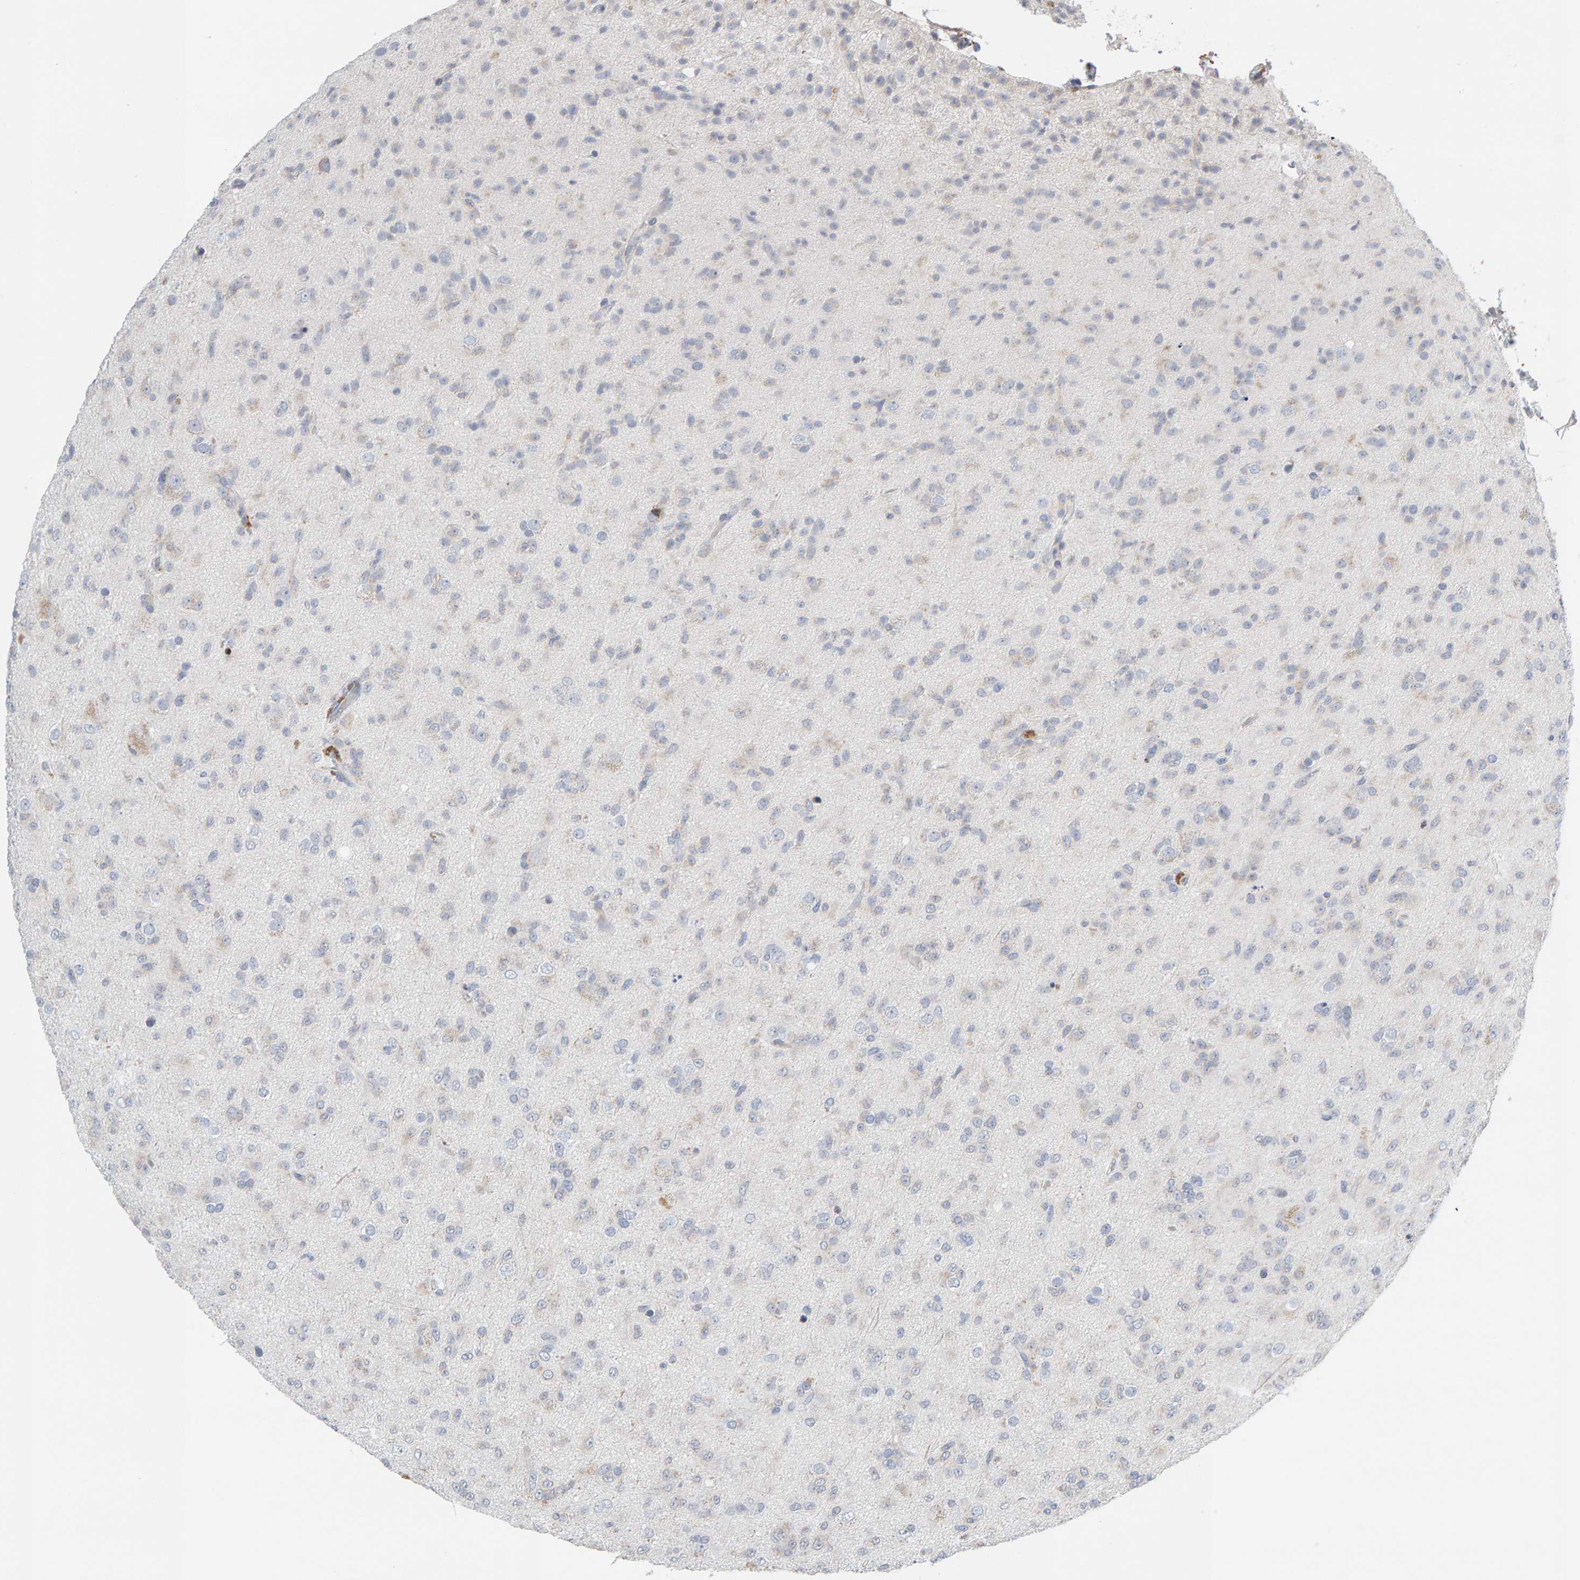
{"staining": {"intensity": "negative", "quantity": "none", "location": "none"}, "tissue": "glioma", "cell_type": "Tumor cells", "image_type": "cancer", "snomed": [{"axis": "morphology", "description": "Glioma, malignant, Low grade"}, {"axis": "topography", "description": "Brain"}], "caption": "Immunohistochemistry of human low-grade glioma (malignant) shows no staining in tumor cells.", "gene": "ENGASE", "patient": {"sex": "male", "age": 65}}